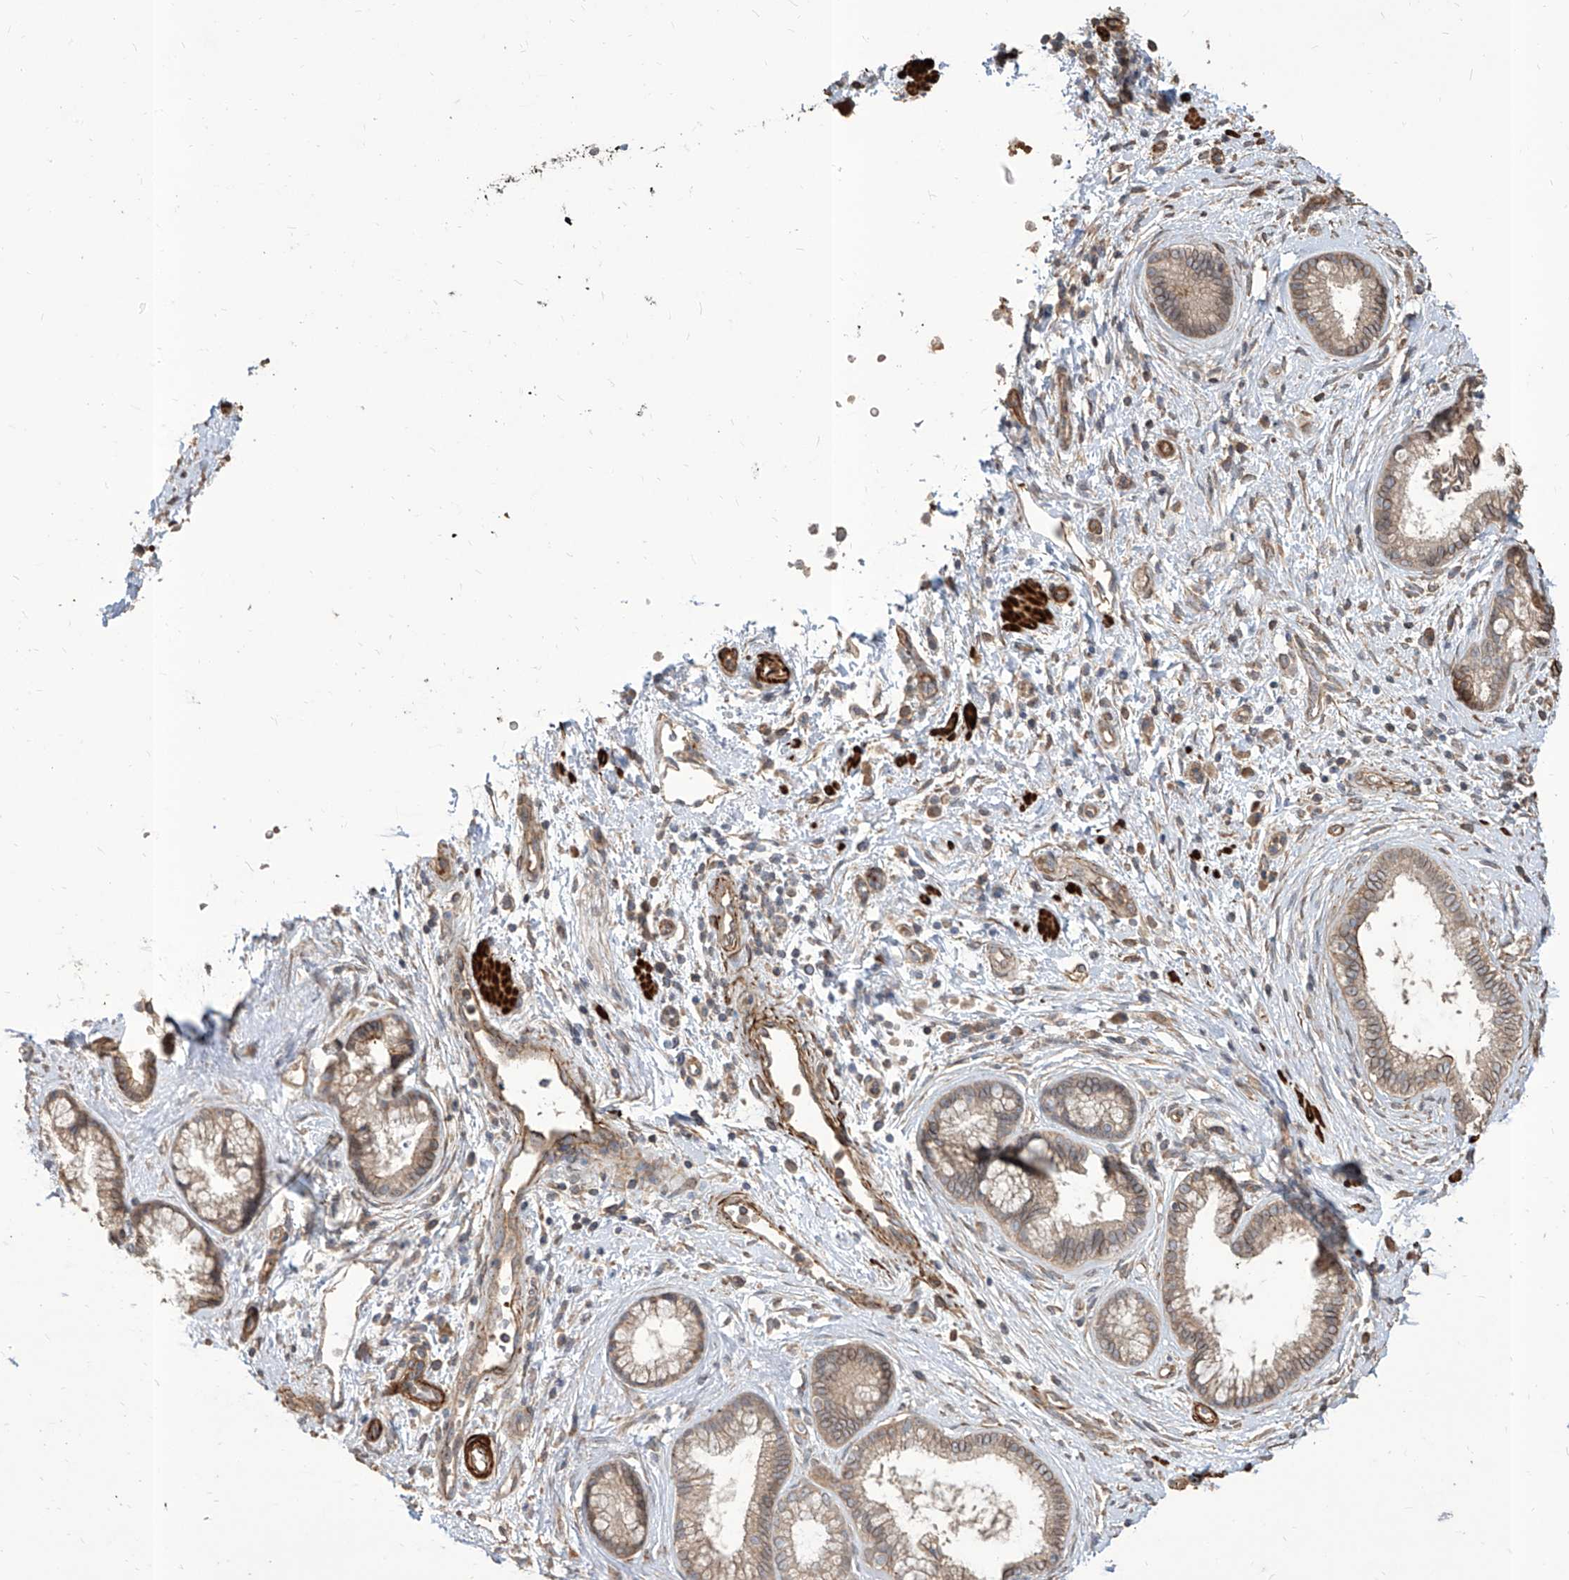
{"staining": {"intensity": "moderate", "quantity": ">75%", "location": "cytoplasmic/membranous"}, "tissue": "pancreatic cancer", "cell_type": "Tumor cells", "image_type": "cancer", "snomed": [{"axis": "morphology", "description": "Adenocarcinoma, NOS"}, {"axis": "topography", "description": "Pancreas"}], "caption": "Immunohistochemical staining of human pancreatic adenocarcinoma exhibits medium levels of moderate cytoplasmic/membranous protein staining in about >75% of tumor cells. The protein of interest is shown in brown color, while the nuclei are stained blue.", "gene": "FAM83B", "patient": {"sex": "female", "age": 73}}